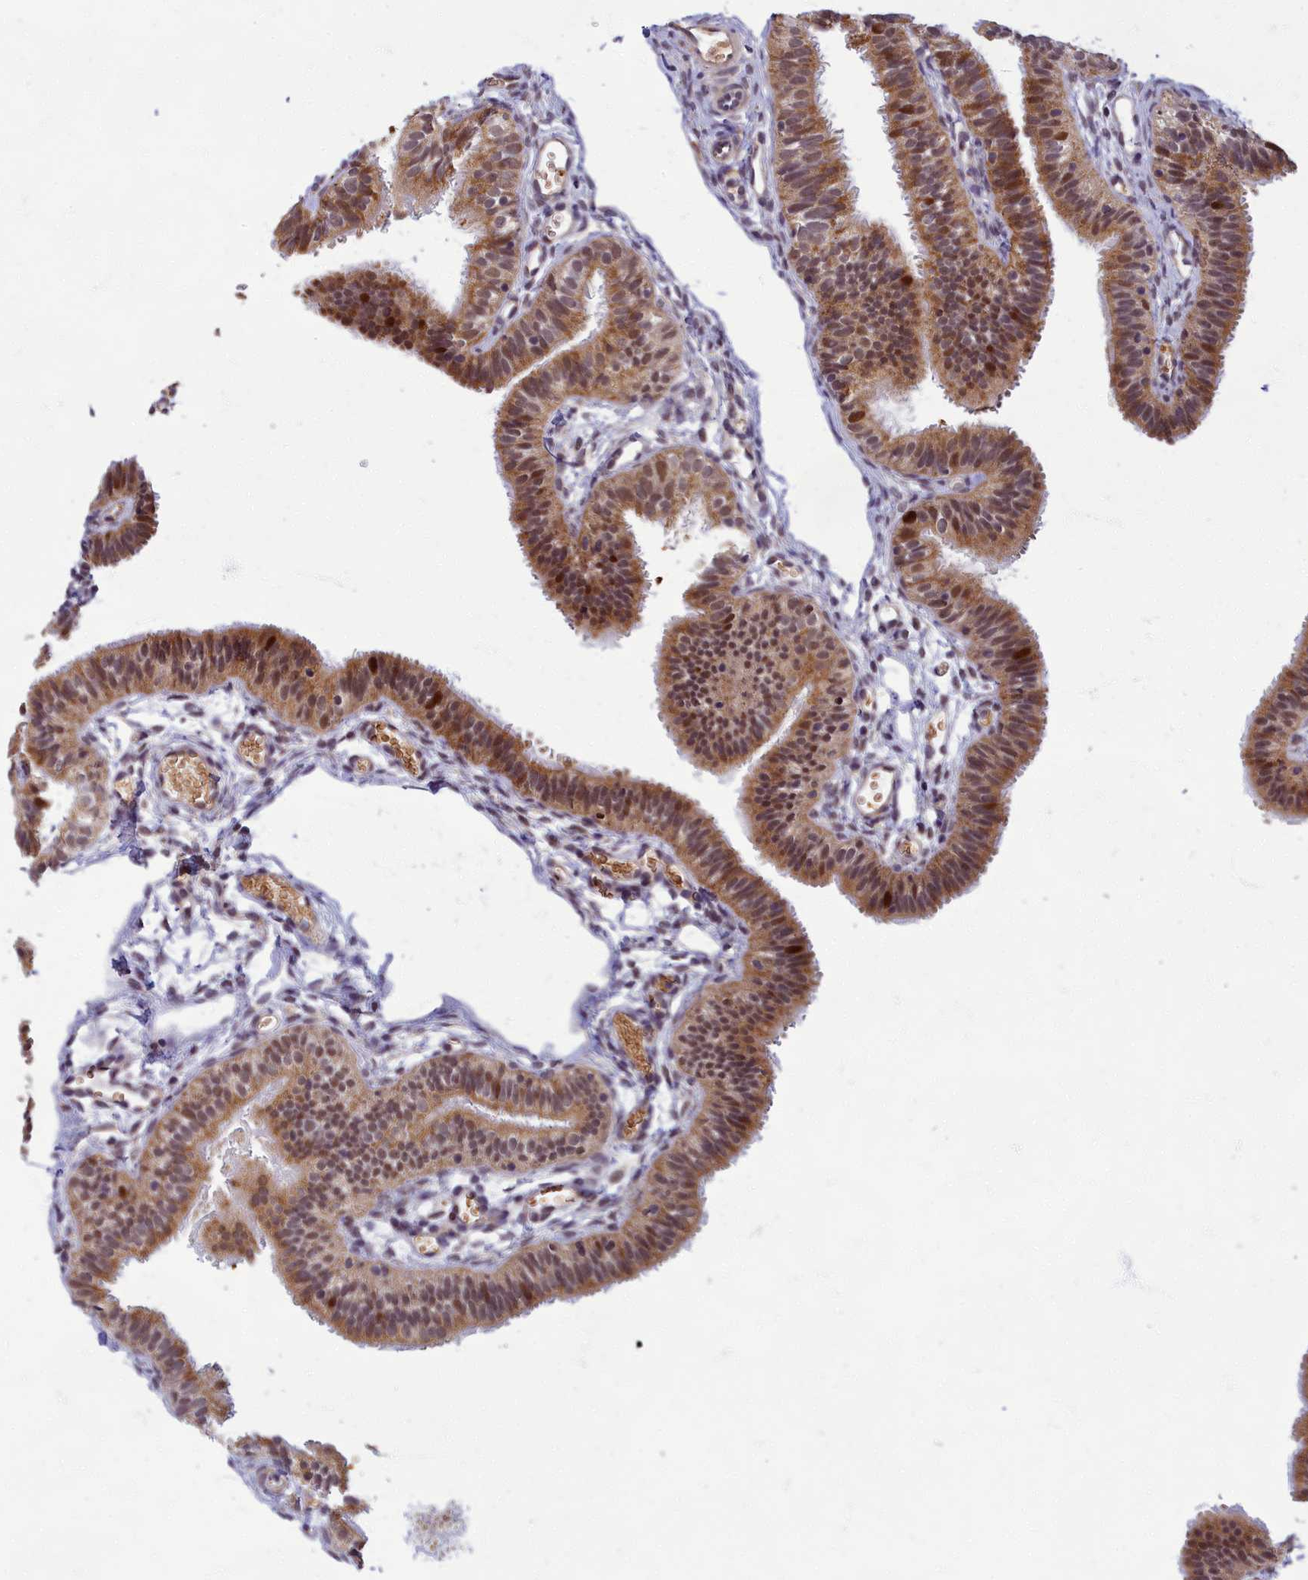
{"staining": {"intensity": "moderate", "quantity": "25%-75%", "location": "cytoplasmic/membranous,nuclear"}, "tissue": "fallopian tube", "cell_type": "Glandular cells", "image_type": "normal", "snomed": [{"axis": "morphology", "description": "Normal tissue, NOS"}, {"axis": "topography", "description": "Fallopian tube"}], "caption": "Protein analysis of unremarkable fallopian tube displays moderate cytoplasmic/membranous,nuclear expression in about 25%-75% of glandular cells.", "gene": "EARS2", "patient": {"sex": "female", "age": 35}}